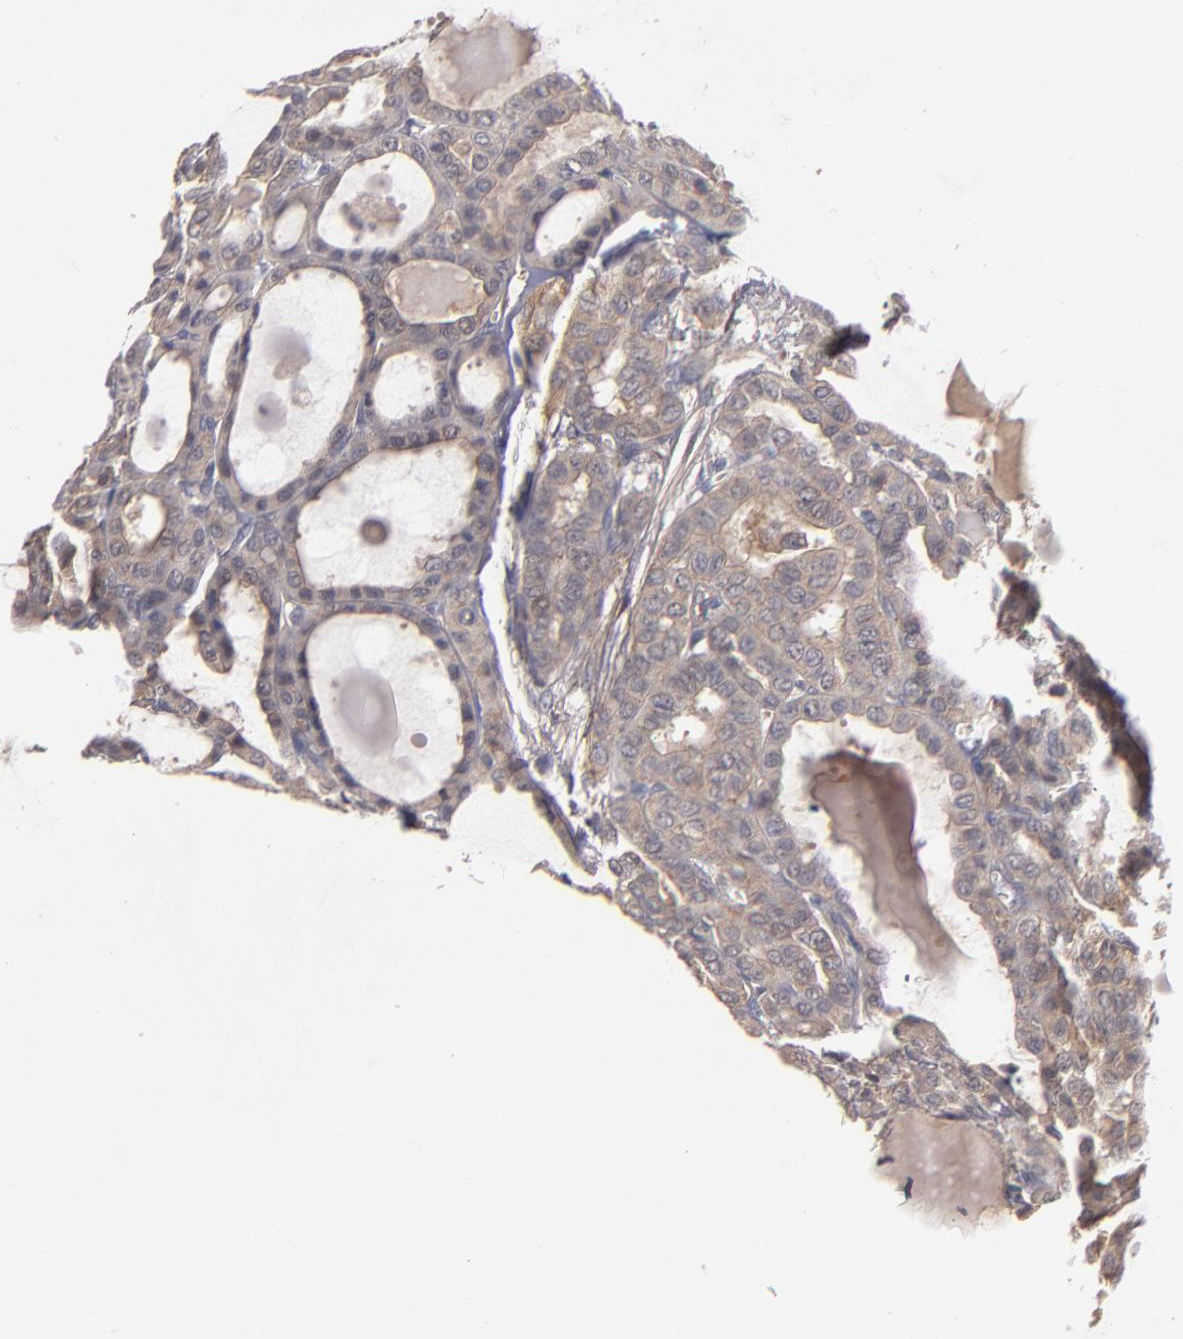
{"staining": {"intensity": "weak", "quantity": ">75%", "location": "cytoplasmic/membranous"}, "tissue": "thyroid cancer", "cell_type": "Tumor cells", "image_type": "cancer", "snomed": [{"axis": "morphology", "description": "Carcinoma, NOS"}, {"axis": "topography", "description": "Thyroid gland"}], "caption": "Immunohistochemistry (IHC) histopathology image of human thyroid cancer (carcinoma) stained for a protein (brown), which reveals low levels of weak cytoplasmic/membranous positivity in about >75% of tumor cells.", "gene": "CTSO", "patient": {"sex": "female", "age": 91}}